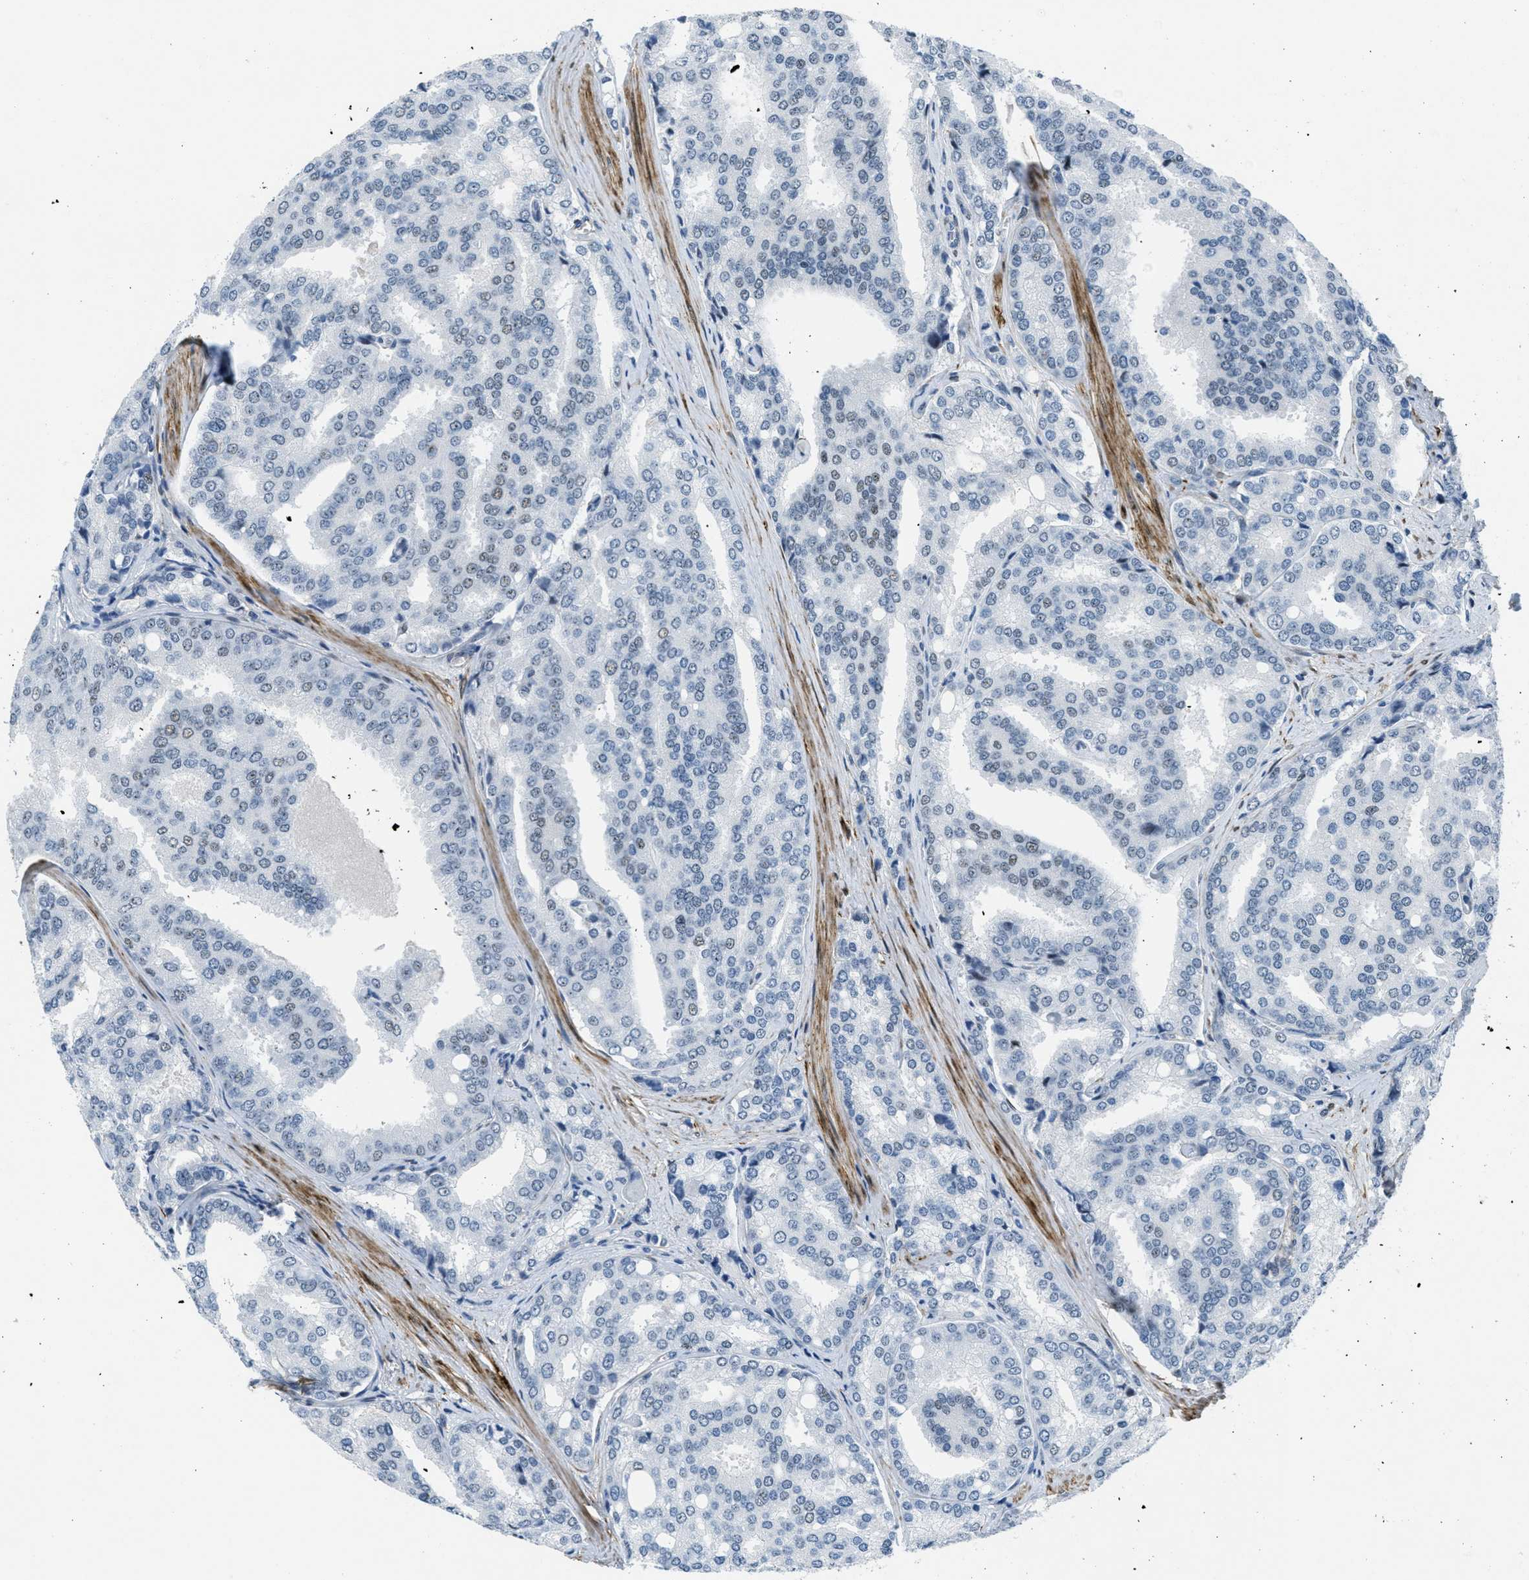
{"staining": {"intensity": "weak", "quantity": "<25%", "location": "nuclear"}, "tissue": "prostate cancer", "cell_type": "Tumor cells", "image_type": "cancer", "snomed": [{"axis": "morphology", "description": "Adenocarcinoma, High grade"}, {"axis": "topography", "description": "Prostate"}], "caption": "IHC image of neoplastic tissue: human prostate cancer stained with DAB reveals no significant protein positivity in tumor cells.", "gene": "ZDHHC23", "patient": {"sex": "male", "age": 50}}